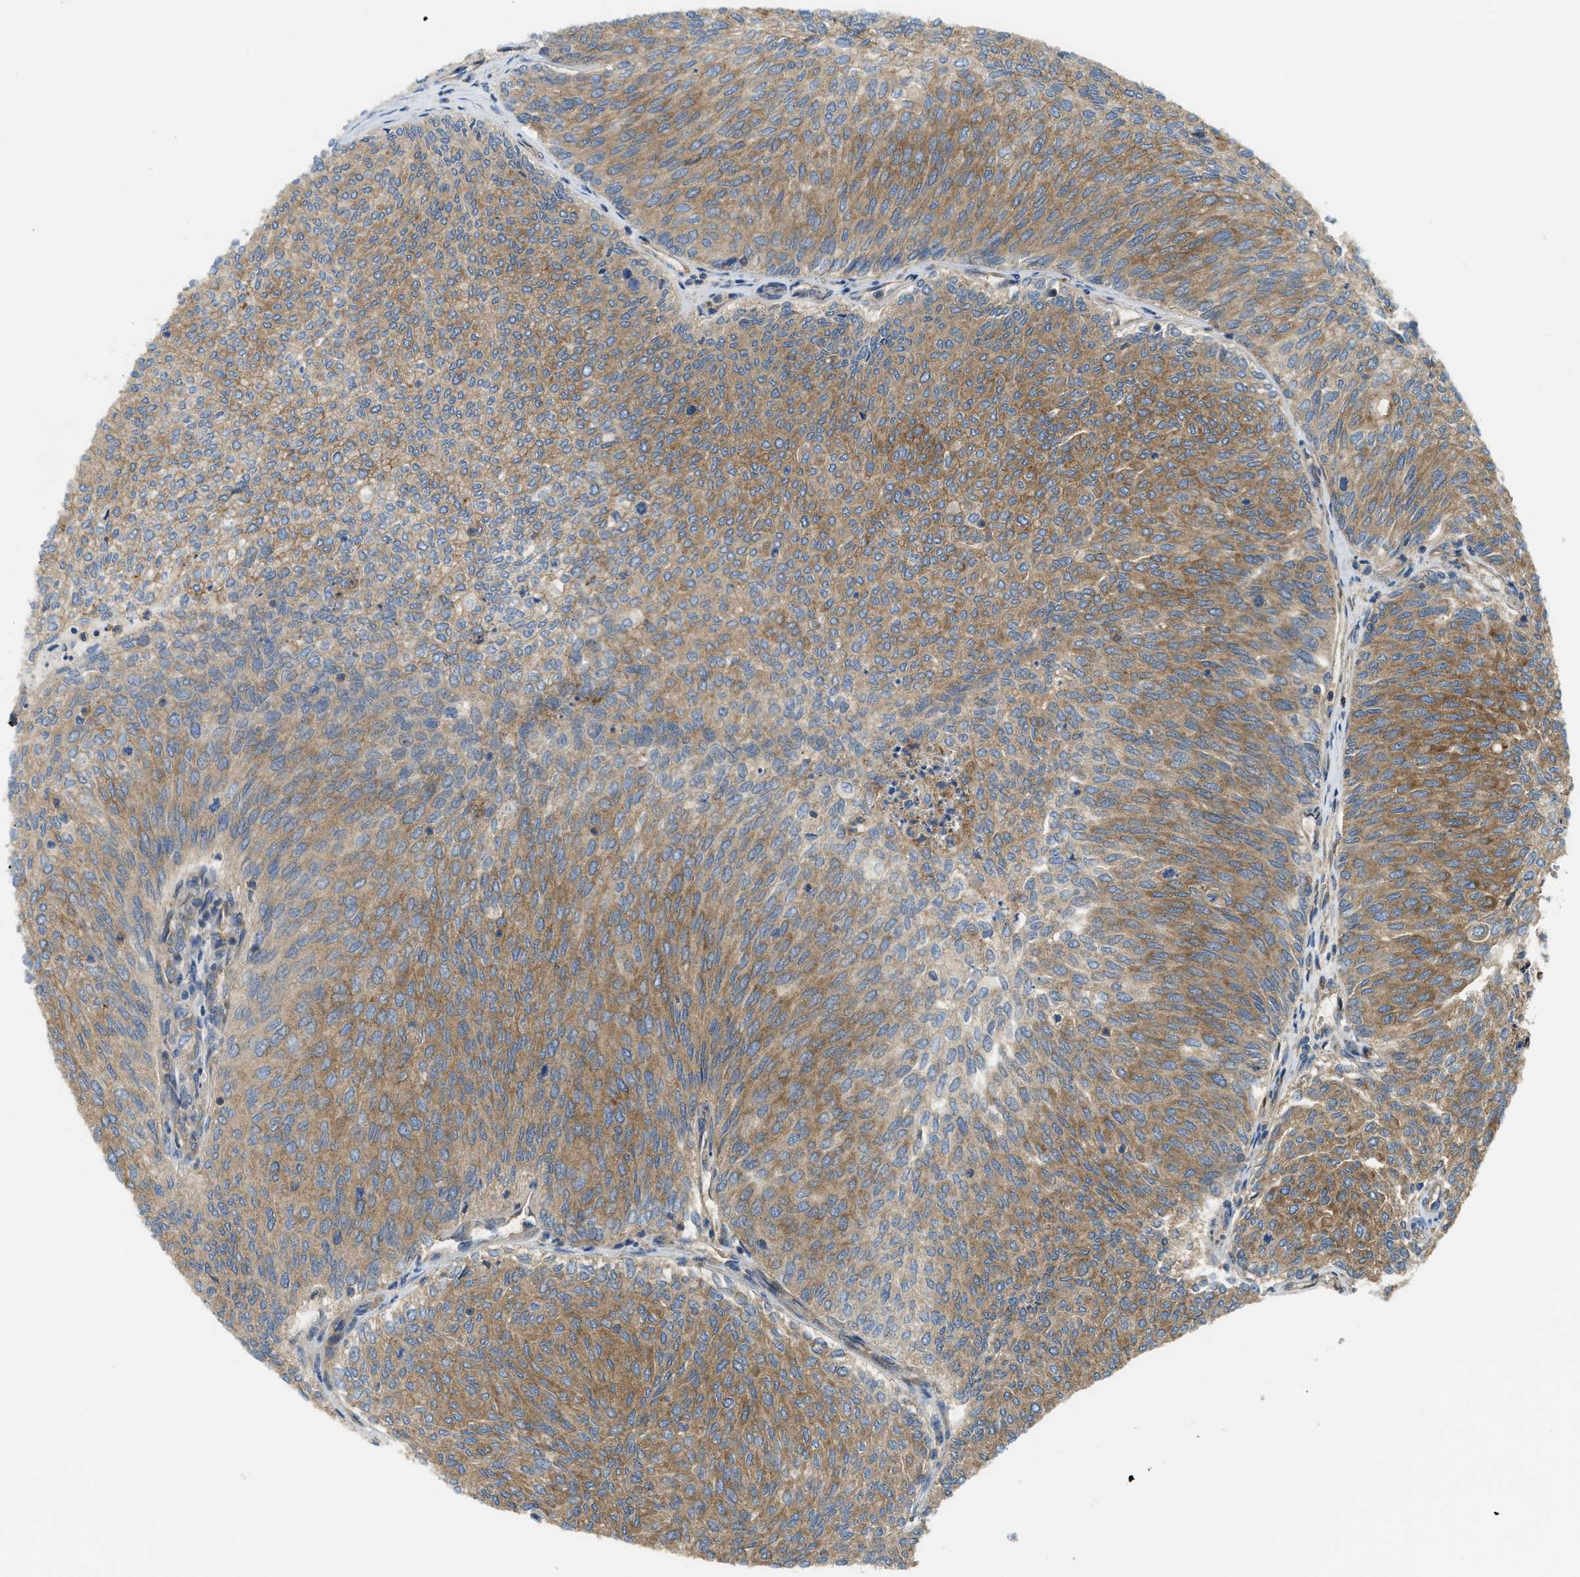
{"staining": {"intensity": "moderate", "quantity": ">75%", "location": "cytoplasmic/membranous"}, "tissue": "urothelial cancer", "cell_type": "Tumor cells", "image_type": "cancer", "snomed": [{"axis": "morphology", "description": "Urothelial carcinoma, Low grade"}, {"axis": "topography", "description": "Urinary bladder"}], "caption": "IHC (DAB (3,3'-diaminobenzidine)) staining of urothelial cancer demonstrates moderate cytoplasmic/membranous protein positivity in approximately >75% of tumor cells.", "gene": "BAG4", "patient": {"sex": "female", "age": 79}}